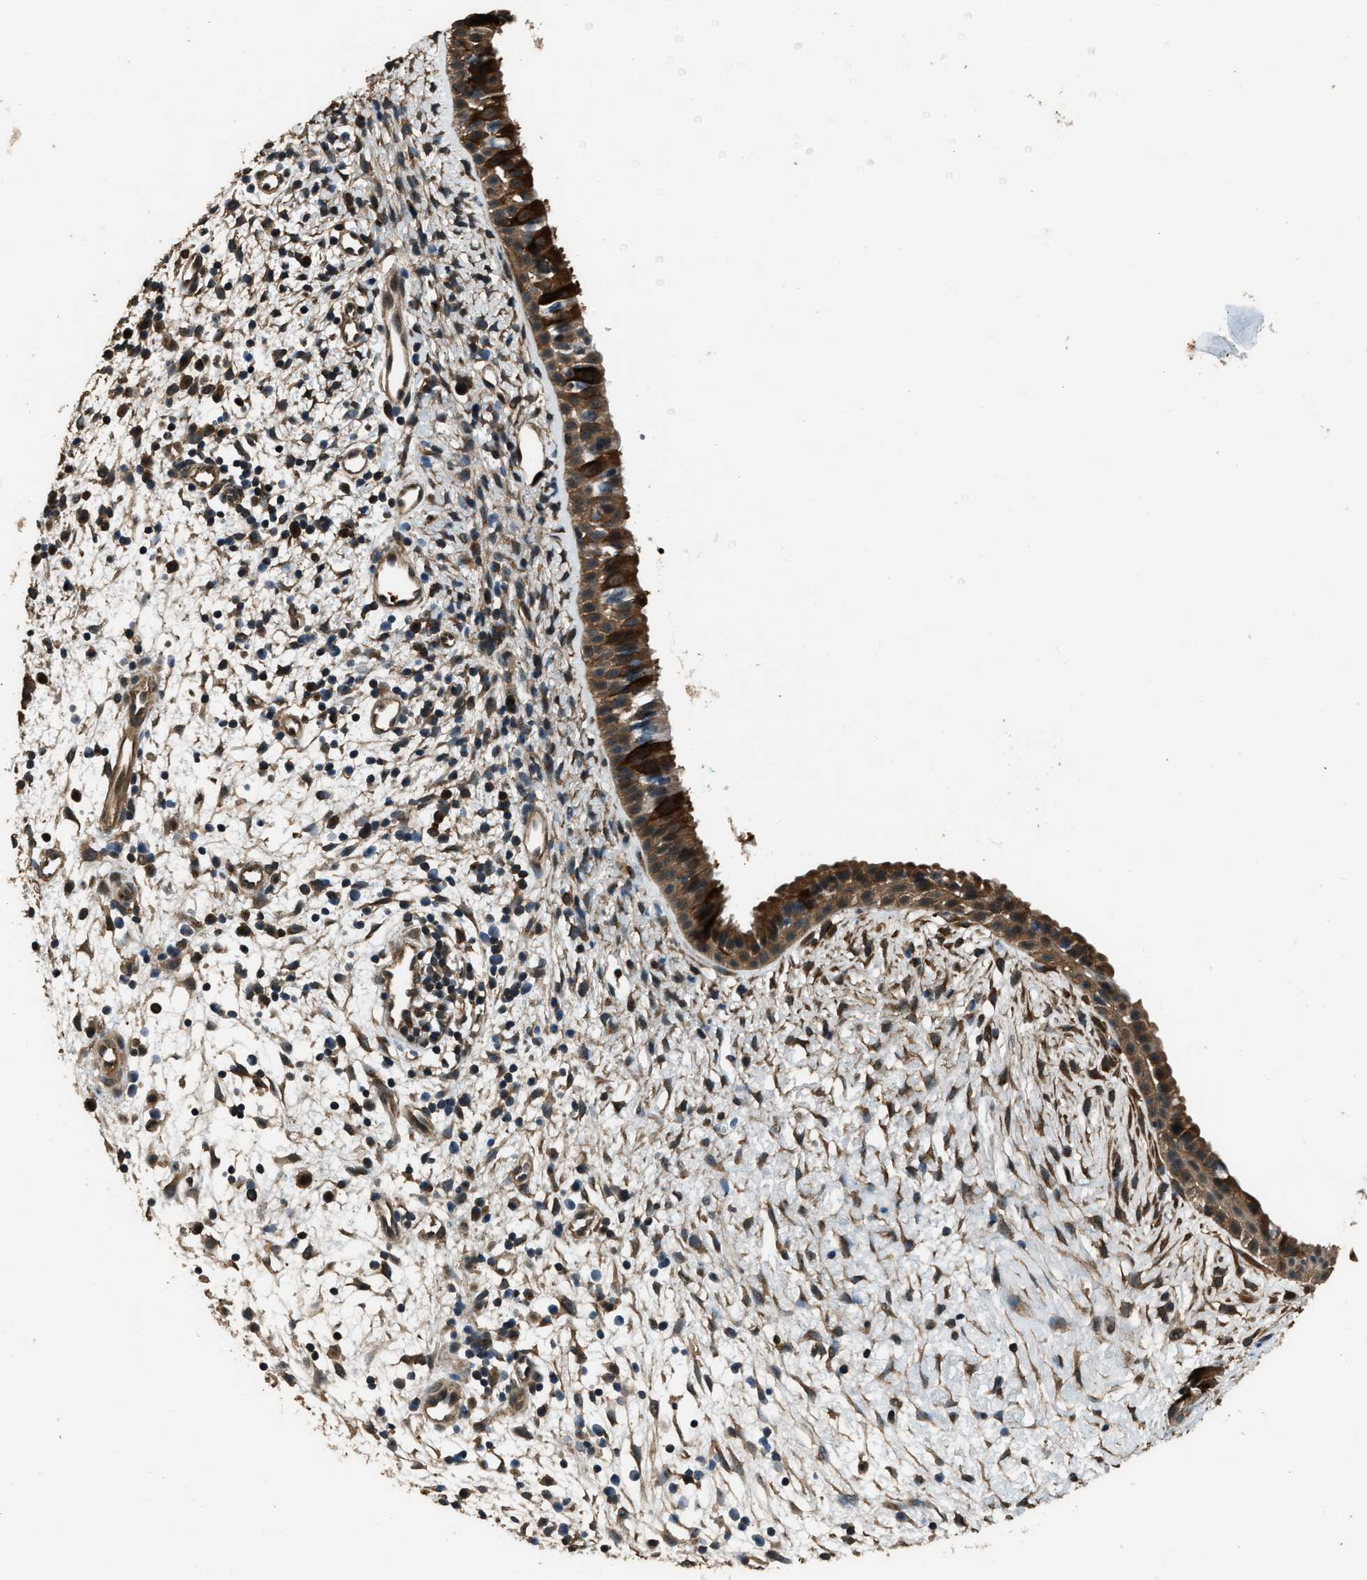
{"staining": {"intensity": "strong", "quantity": ">75%", "location": "cytoplasmic/membranous"}, "tissue": "nasopharynx", "cell_type": "Respiratory epithelial cells", "image_type": "normal", "snomed": [{"axis": "morphology", "description": "Normal tissue, NOS"}, {"axis": "topography", "description": "Nasopharynx"}], "caption": "Strong cytoplasmic/membranous protein expression is appreciated in approximately >75% of respiratory epithelial cells in nasopharynx.", "gene": "NUDCD3", "patient": {"sex": "male", "age": 22}}